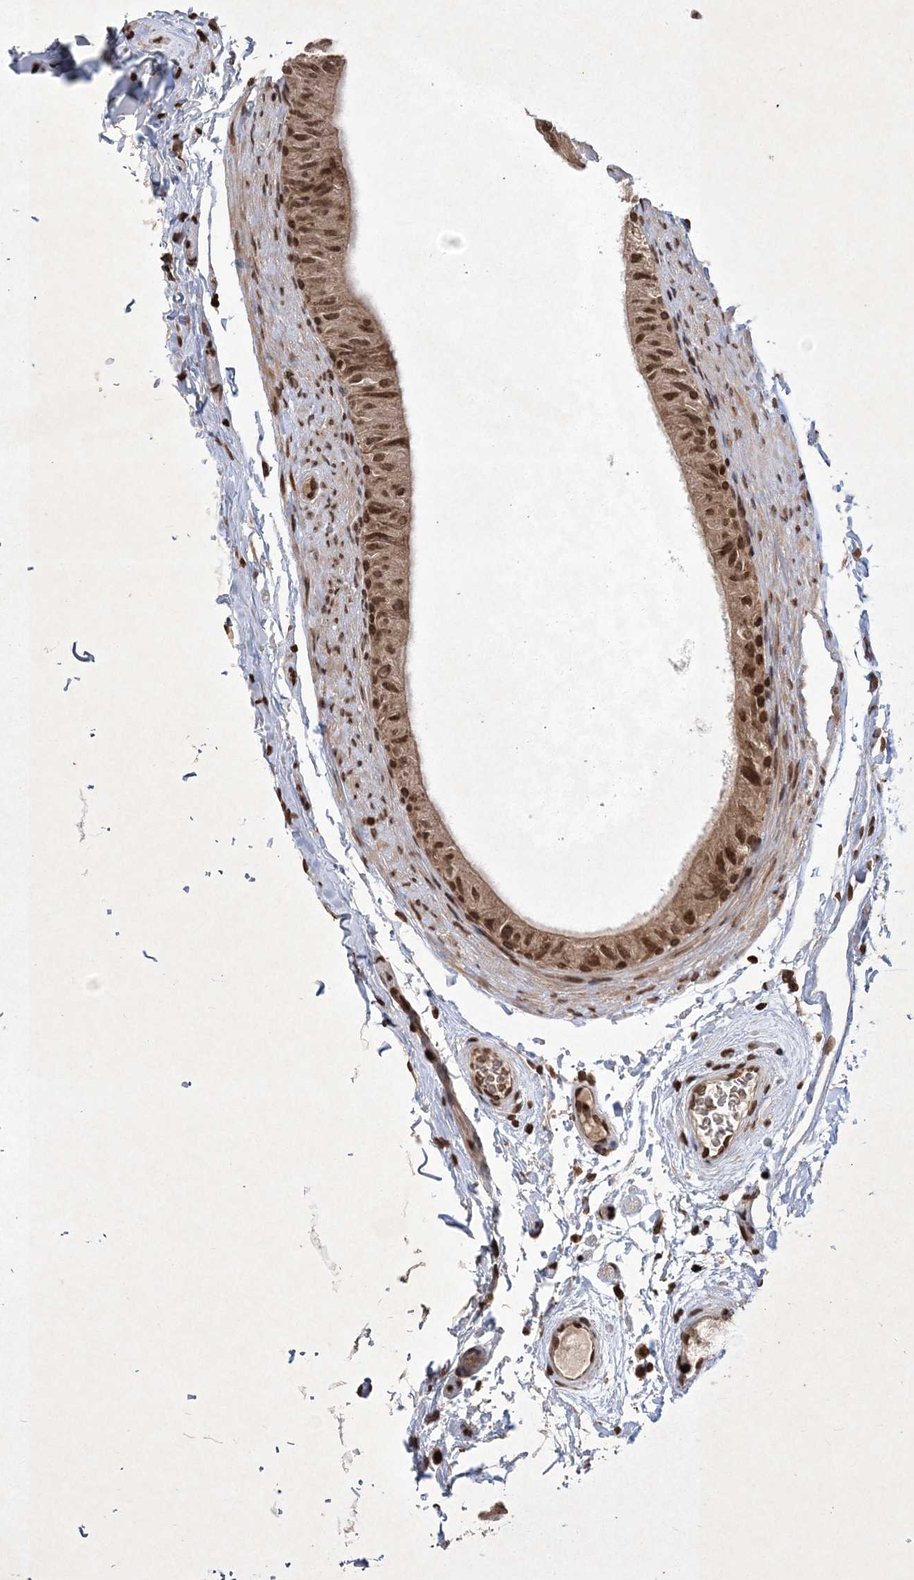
{"staining": {"intensity": "moderate", "quantity": ">75%", "location": "nuclear"}, "tissue": "epididymis", "cell_type": "Glandular cells", "image_type": "normal", "snomed": [{"axis": "morphology", "description": "Normal tissue, NOS"}, {"axis": "topography", "description": "Epididymis"}], "caption": "Immunohistochemical staining of unremarkable human epididymis demonstrates medium levels of moderate nuclear positivity in approximately >75% of glandular cells. The staining is performed using DAB (3,3'-diaminobenzidine) brown chromogen to label protein expression. The nuclei are counter-stained blue using hematoxylin.", "gene": "NEDD9", "patient": {"sex": "male", "age": 49}}